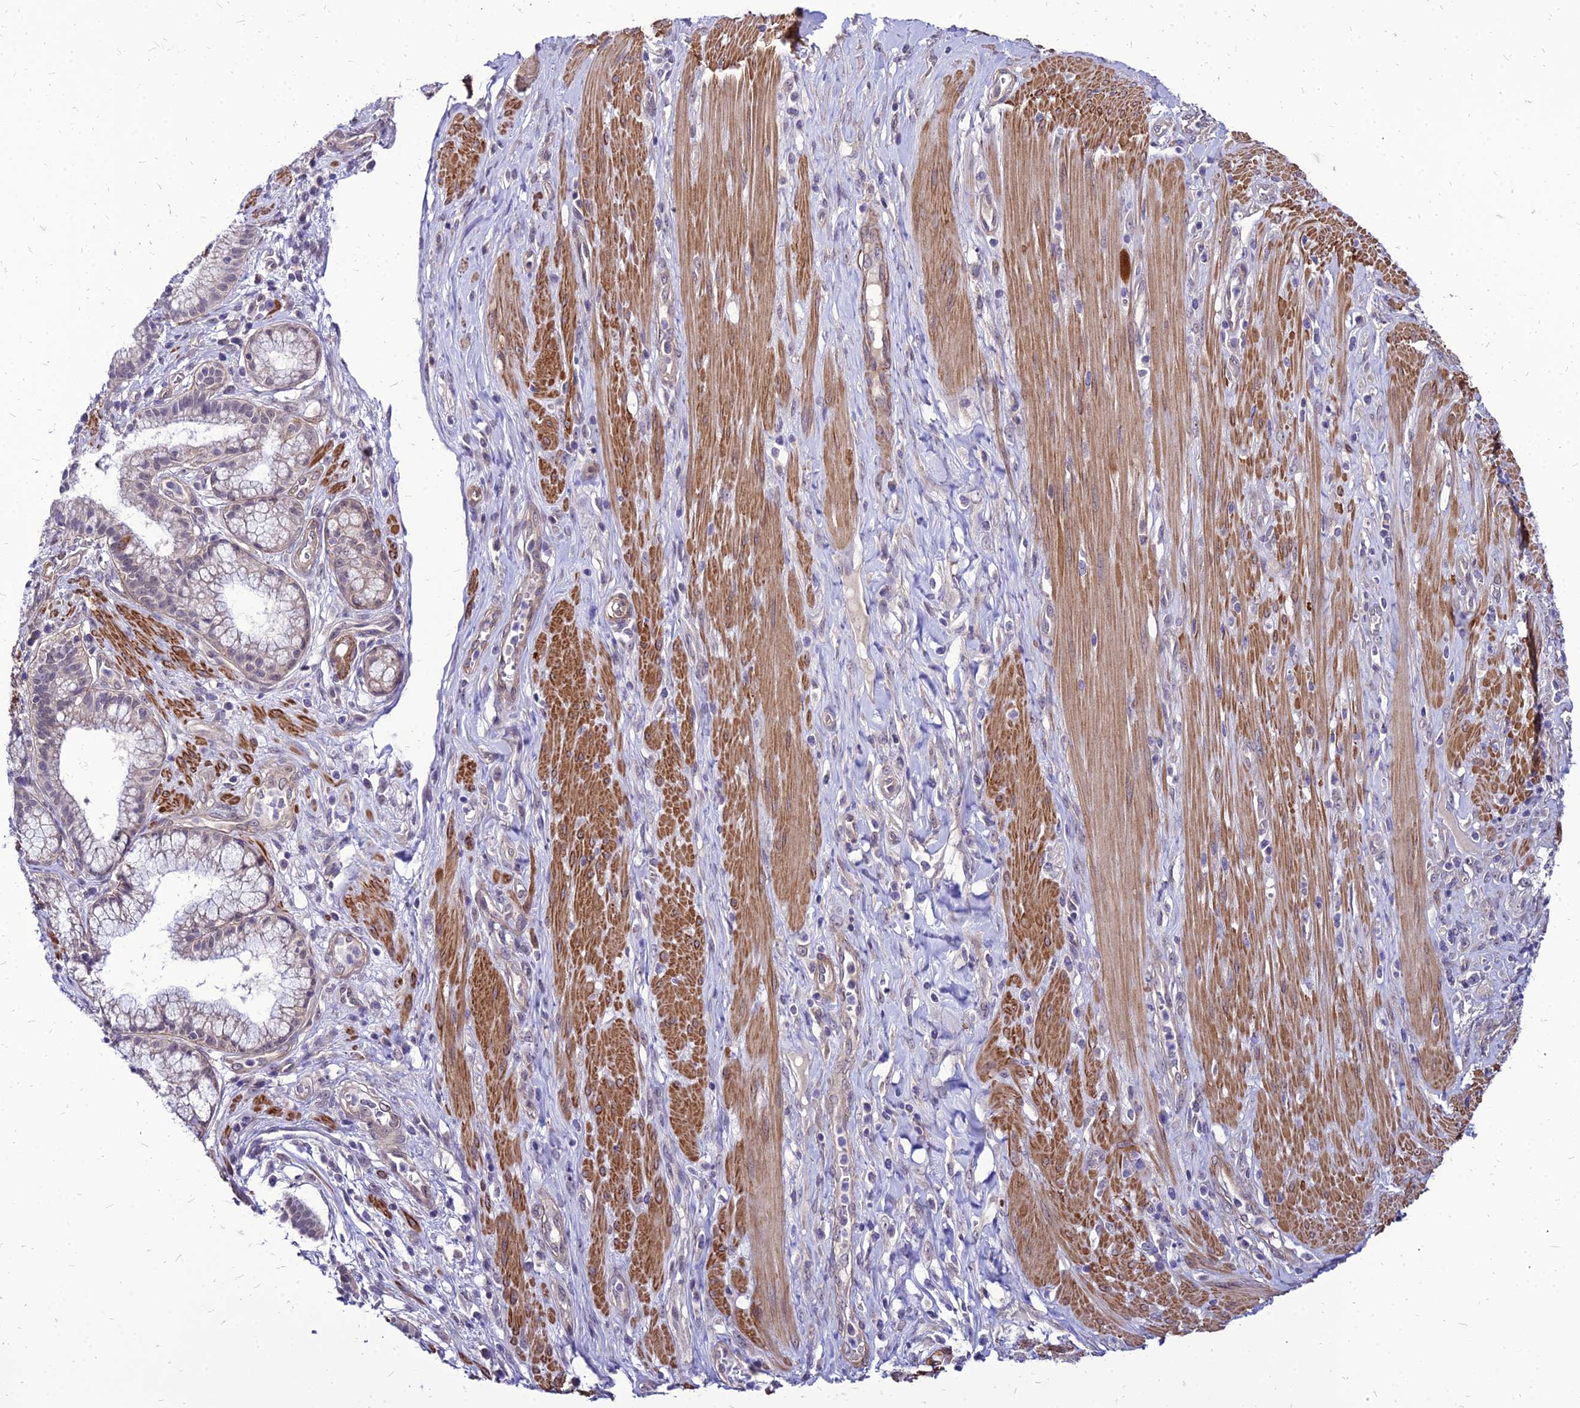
{"staining": {"intensity": "weak", "quantity": "25%-75%", "location": "cytoplasmic/membranous,nuclear"}, "tissue": "pancreatic cancer", "cell_type": "Tumor cells", "image_type": "cancer", "snomed": [{"axis": "morphology", "description": "Adenocarcinoma, NOS"}, {"axis": "topography", "description": "Pancreas"}], "caption": "Protein staining reveals weak cytoplasmic/membranous and nuclear staining in about 25%-75% of tumor cells in pancreatic cancer (adenocarcinoma).", "gene": "YEATS2", "patient": {"sex": "male", "age": 72}}